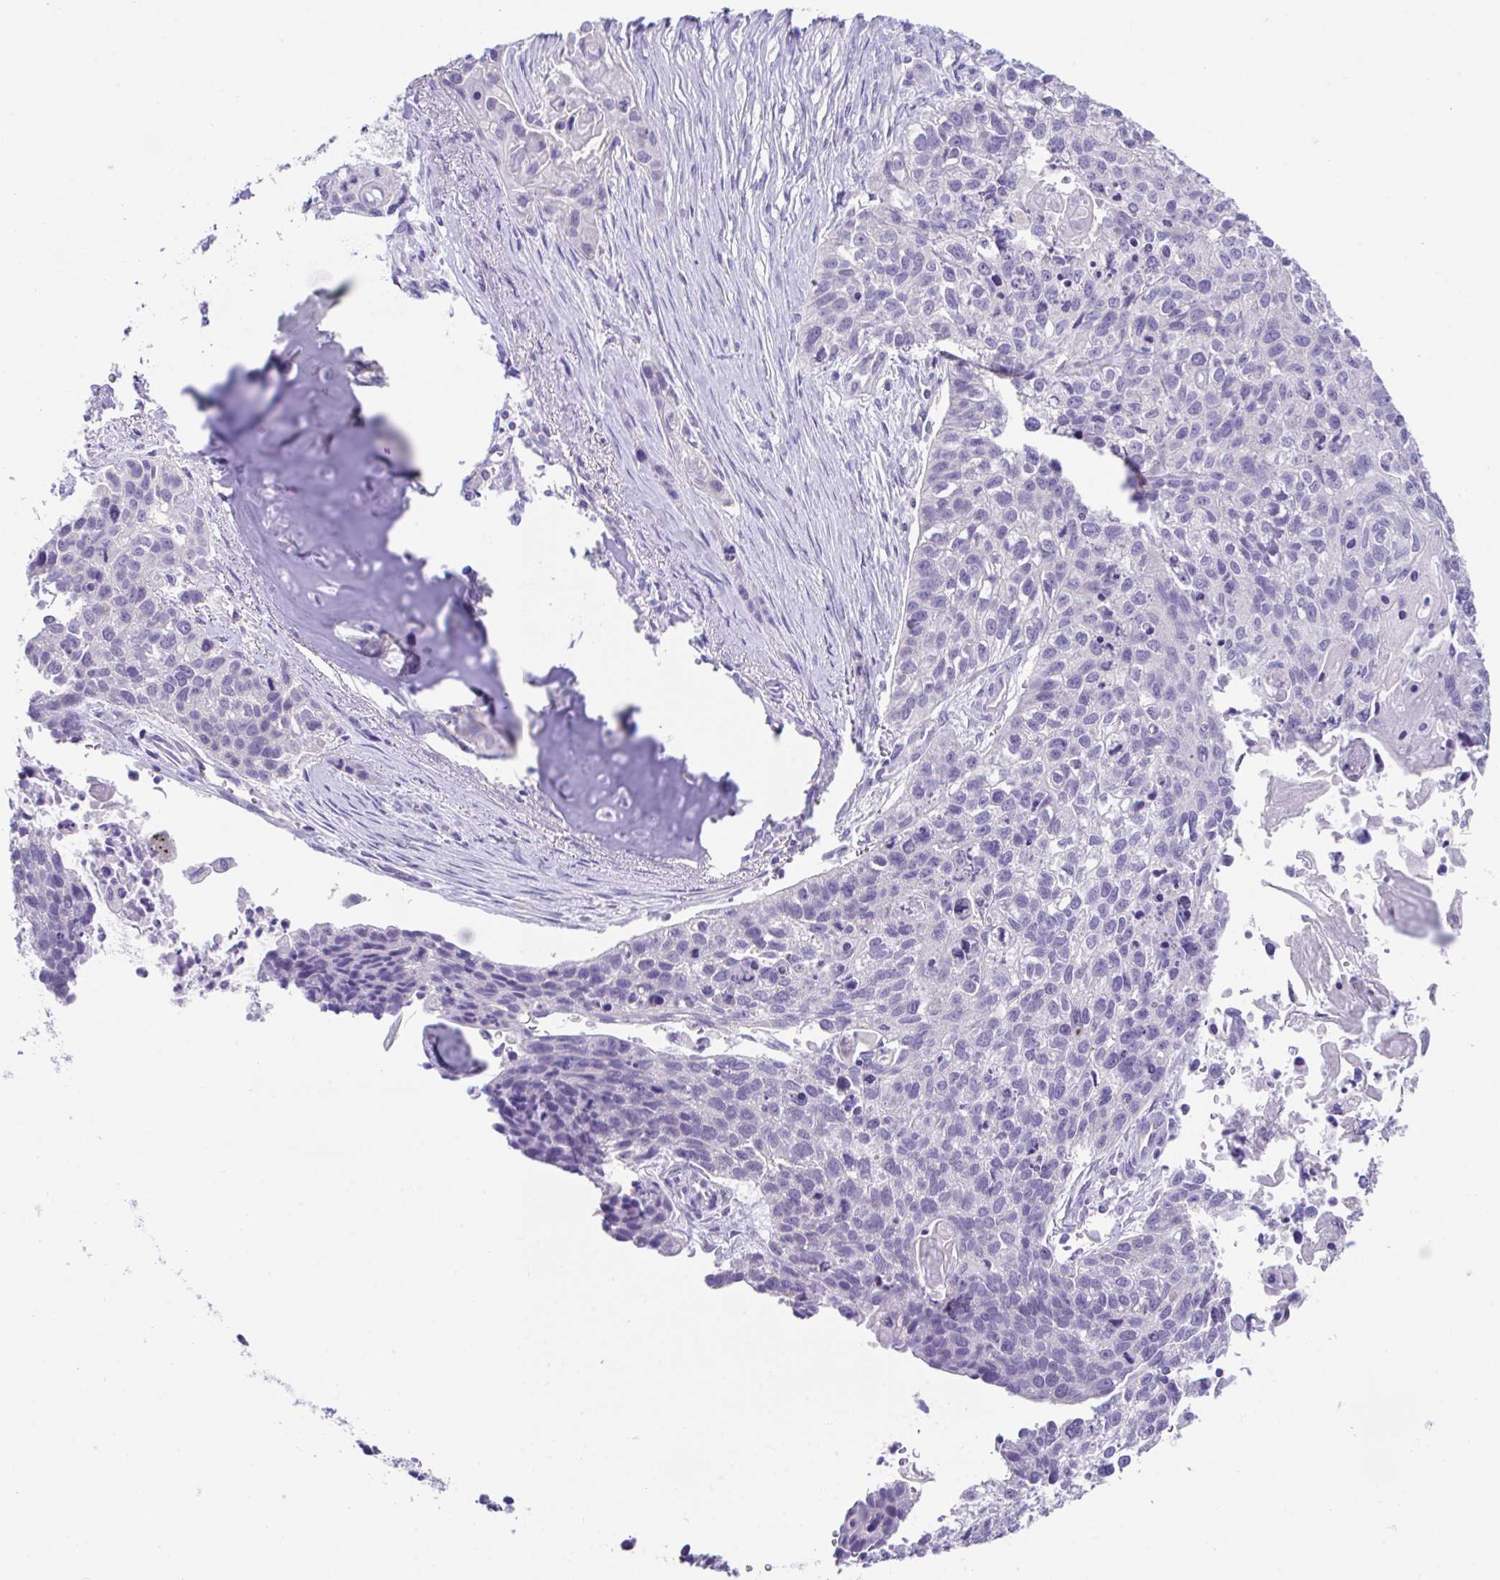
{"staining": {"intensity": "negative", "quantity": "none", "location": "none"}, "tissue": "lung cancer", "cell_type": "Tumor cells", "image_type": "cancer", "snomed": [{"axis": "morphology", "description": "Squamous cell carcinoma, NOS"}, {"axis": "topography", "description": "Lung"}], "caption": "DAB (3,3'-diaminobenzidine) immunohistochemical staining of lung squamous cell carcinoma displays no significant positivity in tumor cells.", "gene": "HACD4", "patient": {"sex": "male", "age": 74}}